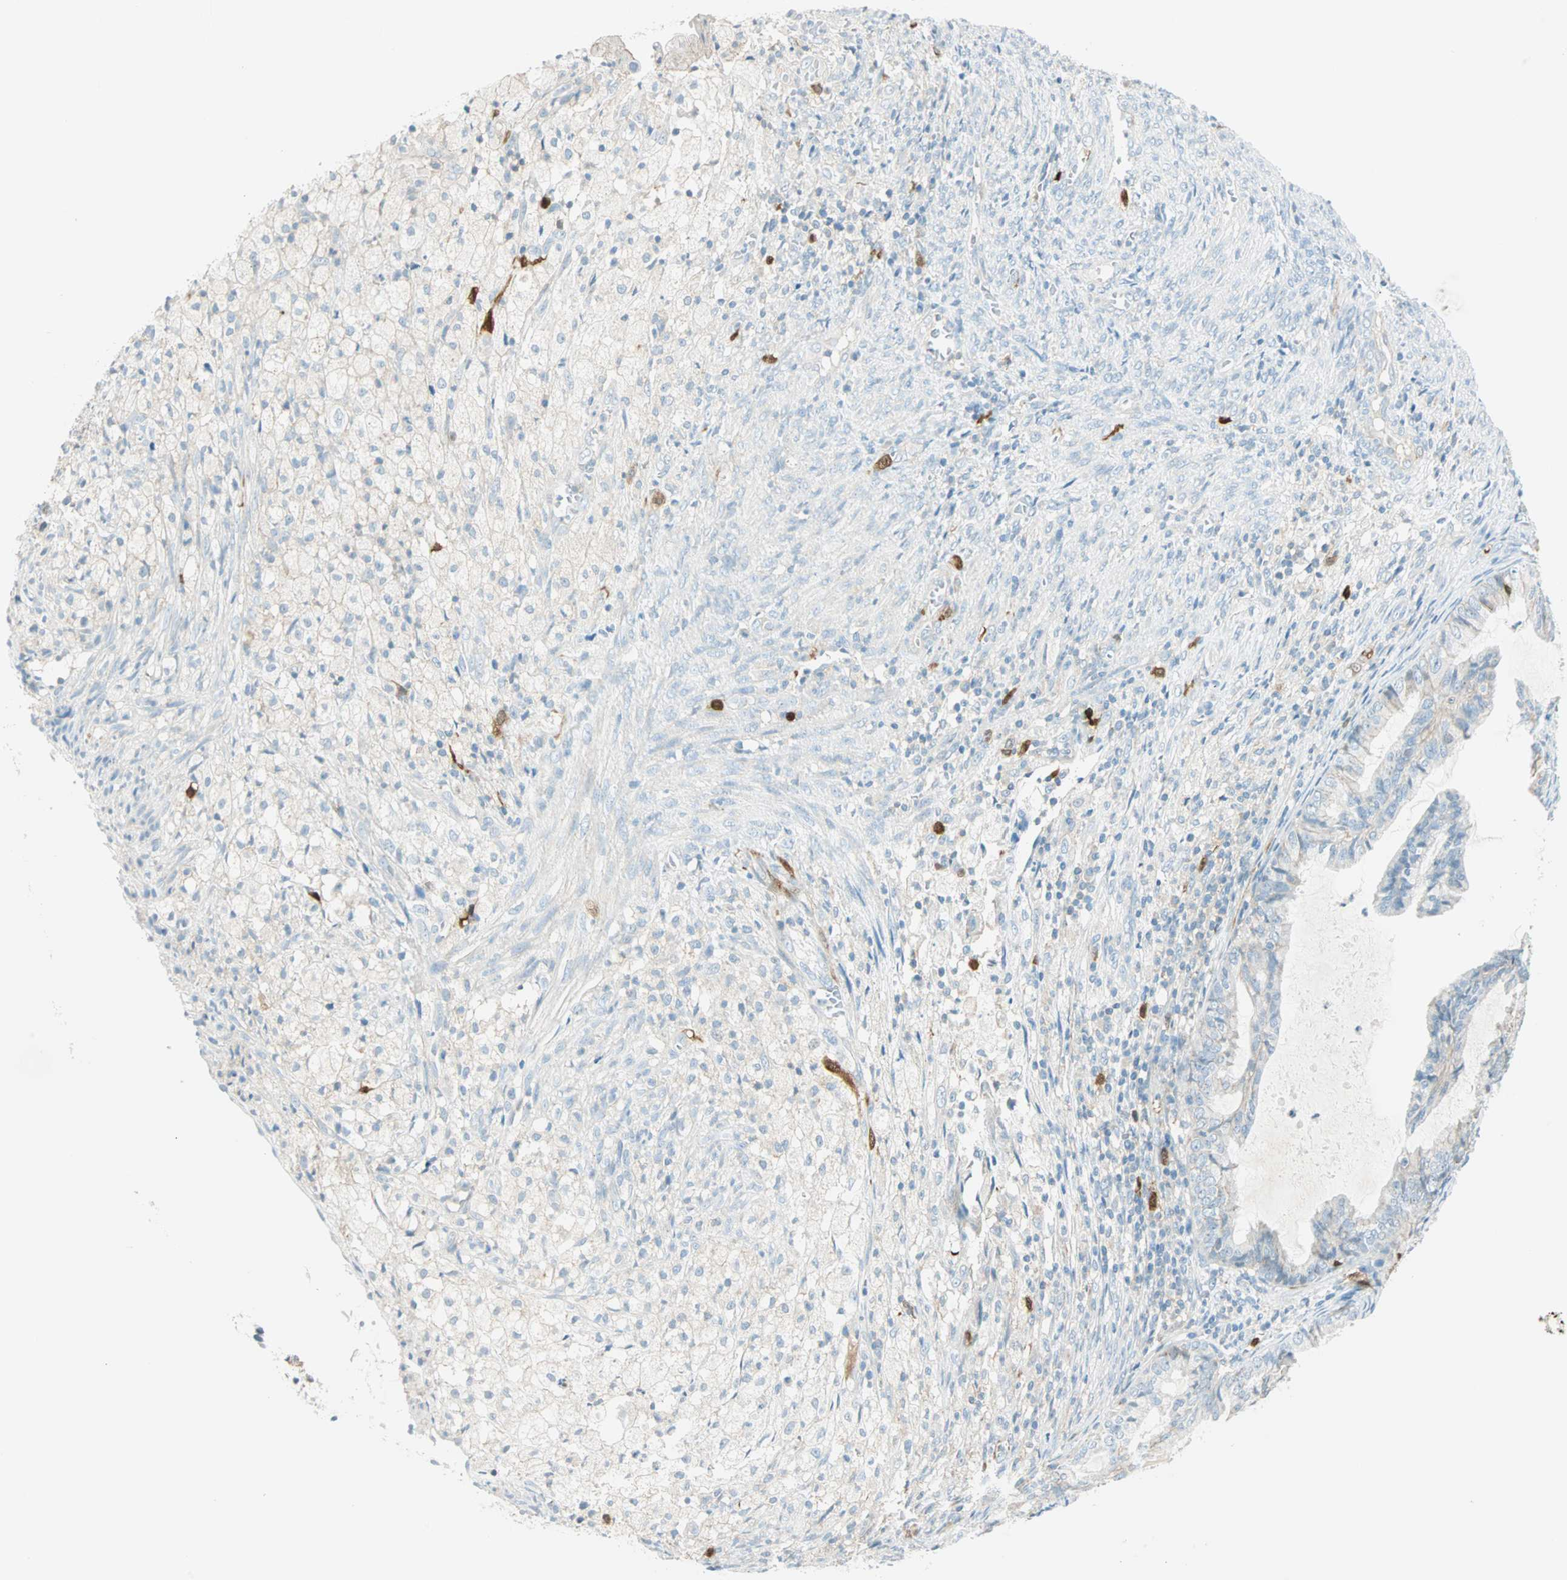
{"staining": {"intensity": "moderate", "quantity": "<25%", "location": "cytoplasmic/membranous"}, "tissue": "cervical cancer", "cell_type": "Tumor cells", "image_type": "cancer", "snomed": [{"axis": "morphology", "description": "Normal tissue, NOS"}, {"axis": "morphology", "description": "Adenocarcinoma, NOS"}, {"axis": "topography", "description": "Cervix"}, {"axis": "topography", "description": "Endometrium"}], "caption": "Cervical cancer tissue reveals moderate cytoplasmic/membranous expression in approximately <25% of tumor cells, visualized by immunohistochemistry.", "gene": "PTTG1", "patient": {"sex": "female", "age": 86}}